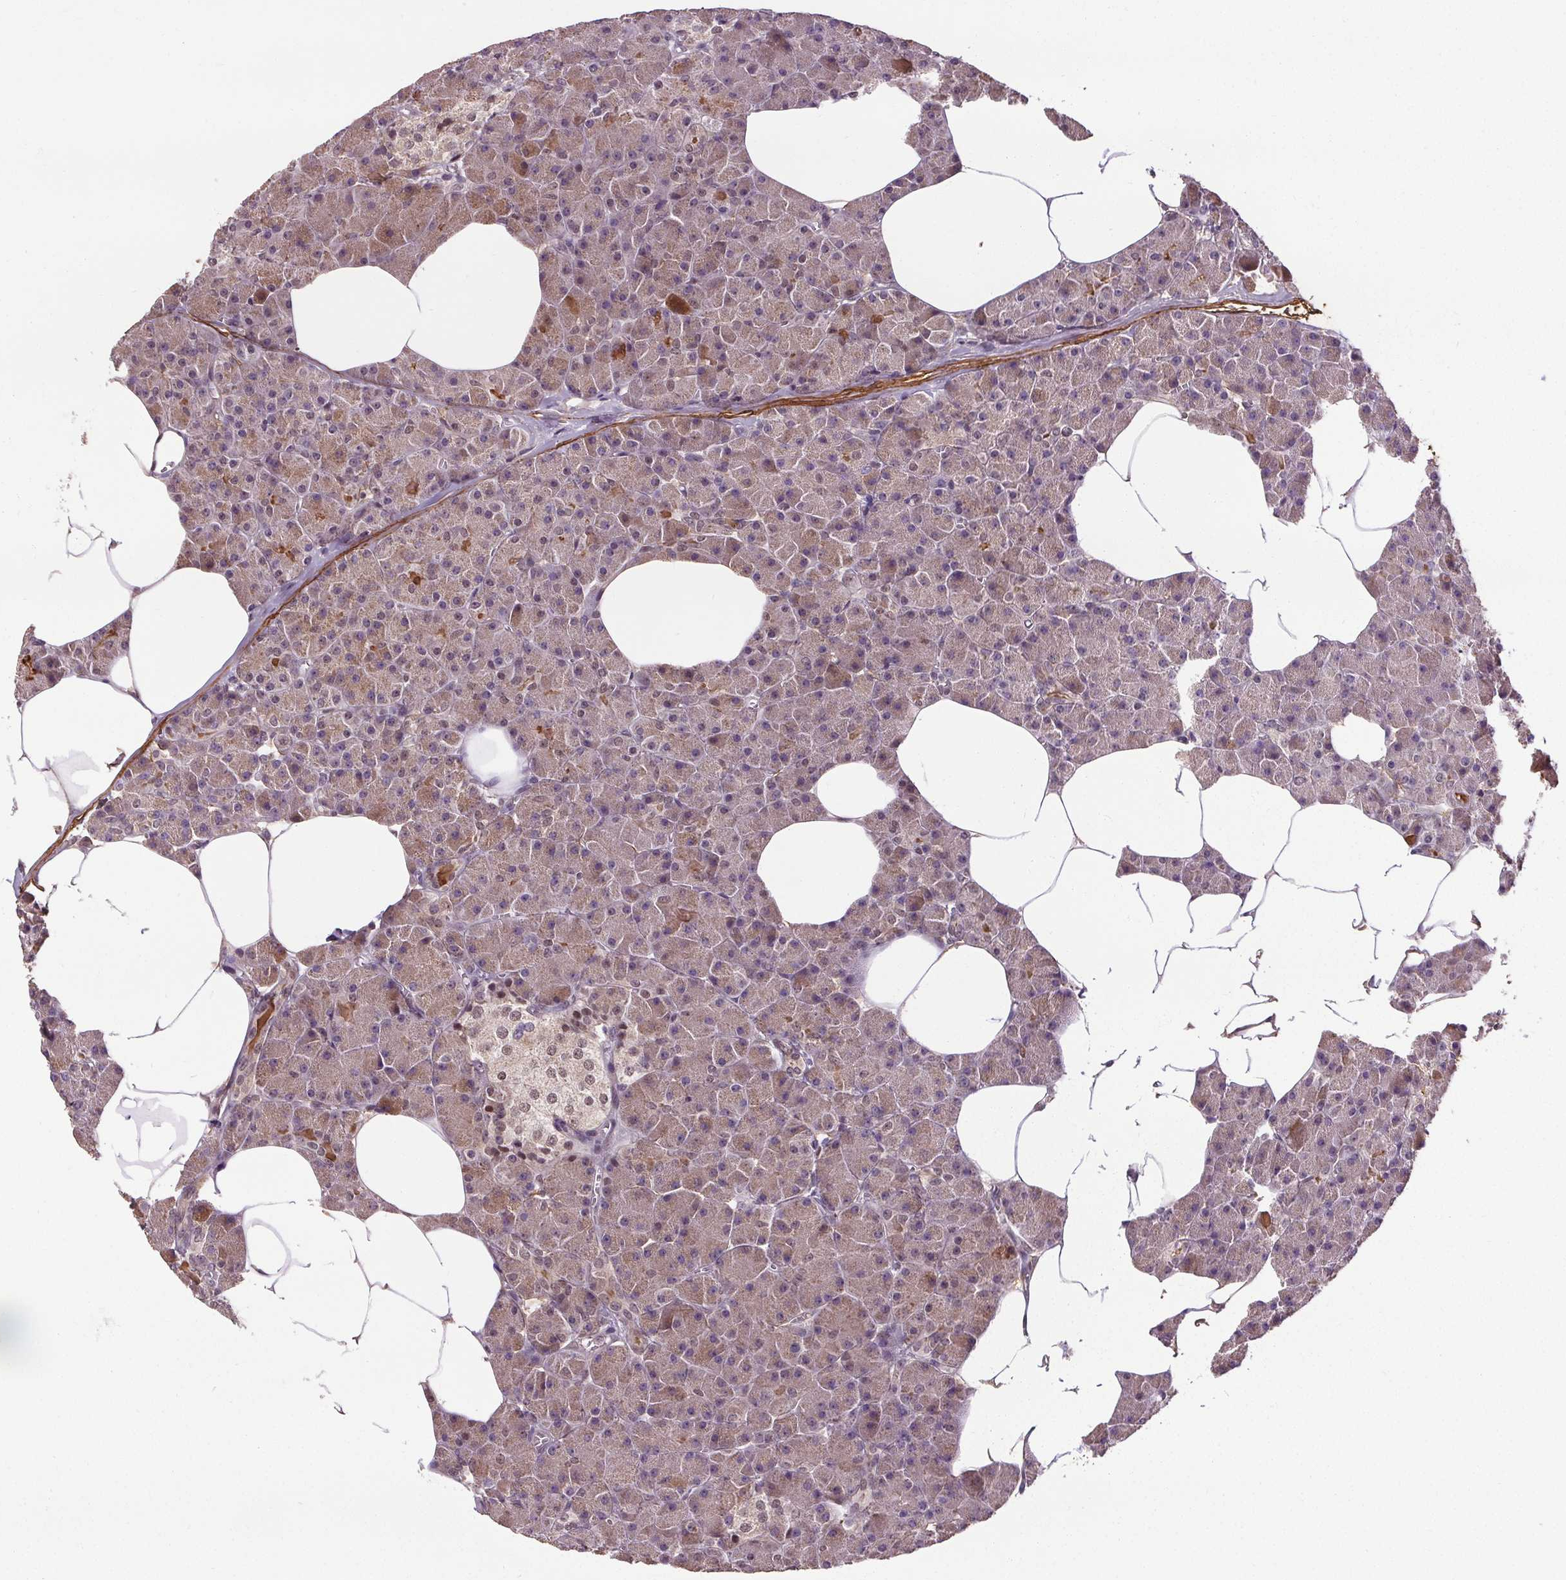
{"staining": {"intensity": "weak", "quantity": "<25%", "location": "nuclear"}, "tissue": "pancreas", "cell_type": "Exocrine glandular cells", "image_type": "normal", "snomed": [{"axis": "morphology", "description": "Normal tissue, NOS"}, {"axis": "topography", "description": "Pancreas"}], "caption": "This is an immunohistochemistry photomicrograph of benign pancreas. There is no staining in exocrine glandular cells.", "gene": "KIAA0232", "patient": {"sex": "female", "age": 45}}